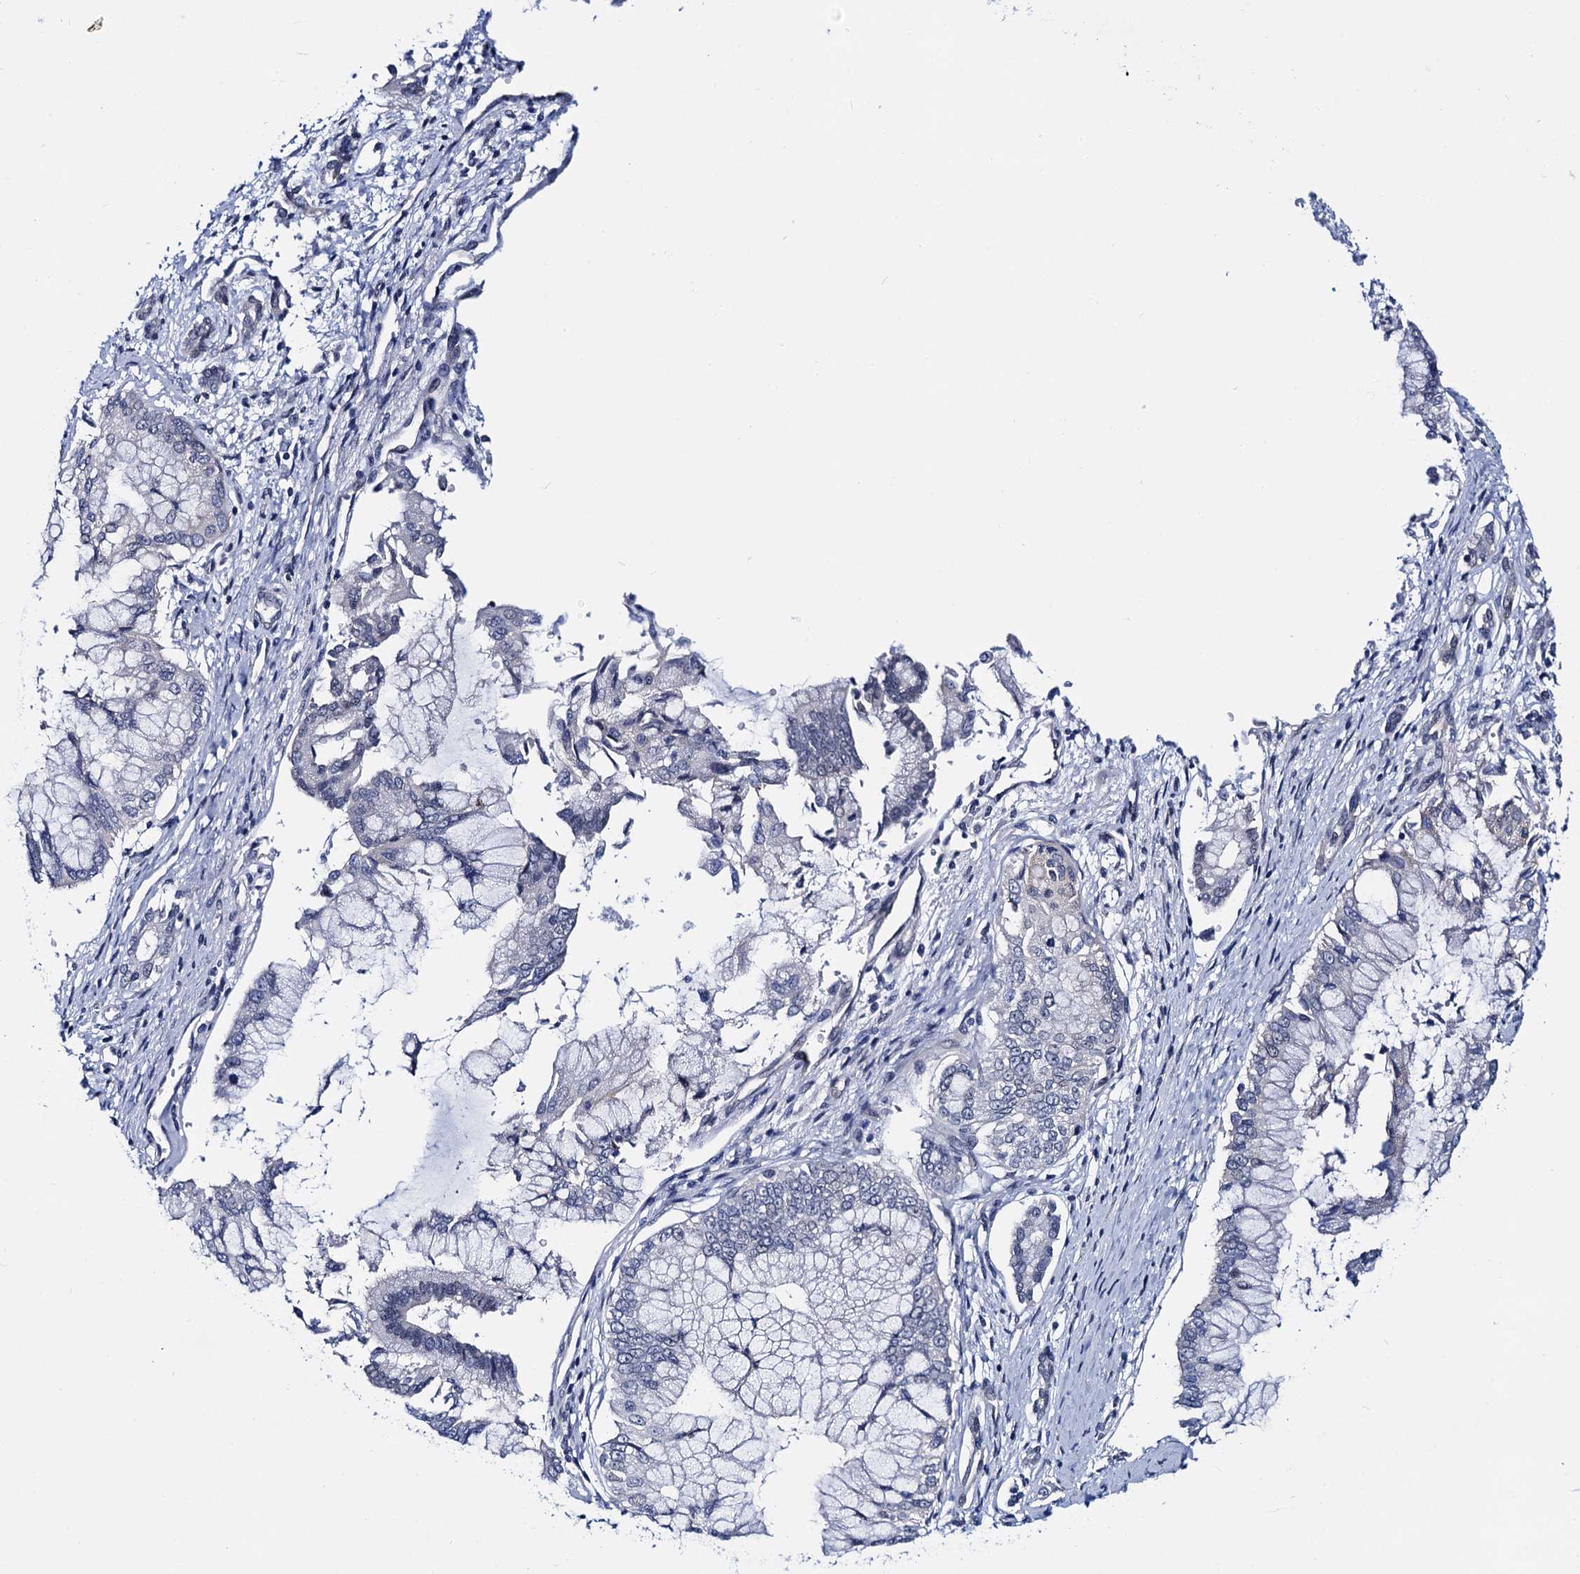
{"staining": {"intensity": "negative", "quantity": "none", "location": "none"}, "tissue": "pancreatic cancer", "cell_type": "Tumor cells", "image_type": "cancer", "snomed": [{"axis": "morphology", "description": "Adenocarcinoma, NOS"}, {"axis": "topography", "description": "Pancreas"}], "caption": "High magnification brightfield microscopy of pancreatic cancer (adenocarcinoma) stained with DAB (brown) and counterstained with hematoxylin (blue): tumor cells show no significant staining. Brightfield microscopy of immunohistochemistry (IHC) stained with DAB (3,3'-diaminobenzidine) (brown) and hematoxylin (blue), captured at high magnification.", "gene": "C16orf87", "patient": {"sex": "male", "age": 46}}